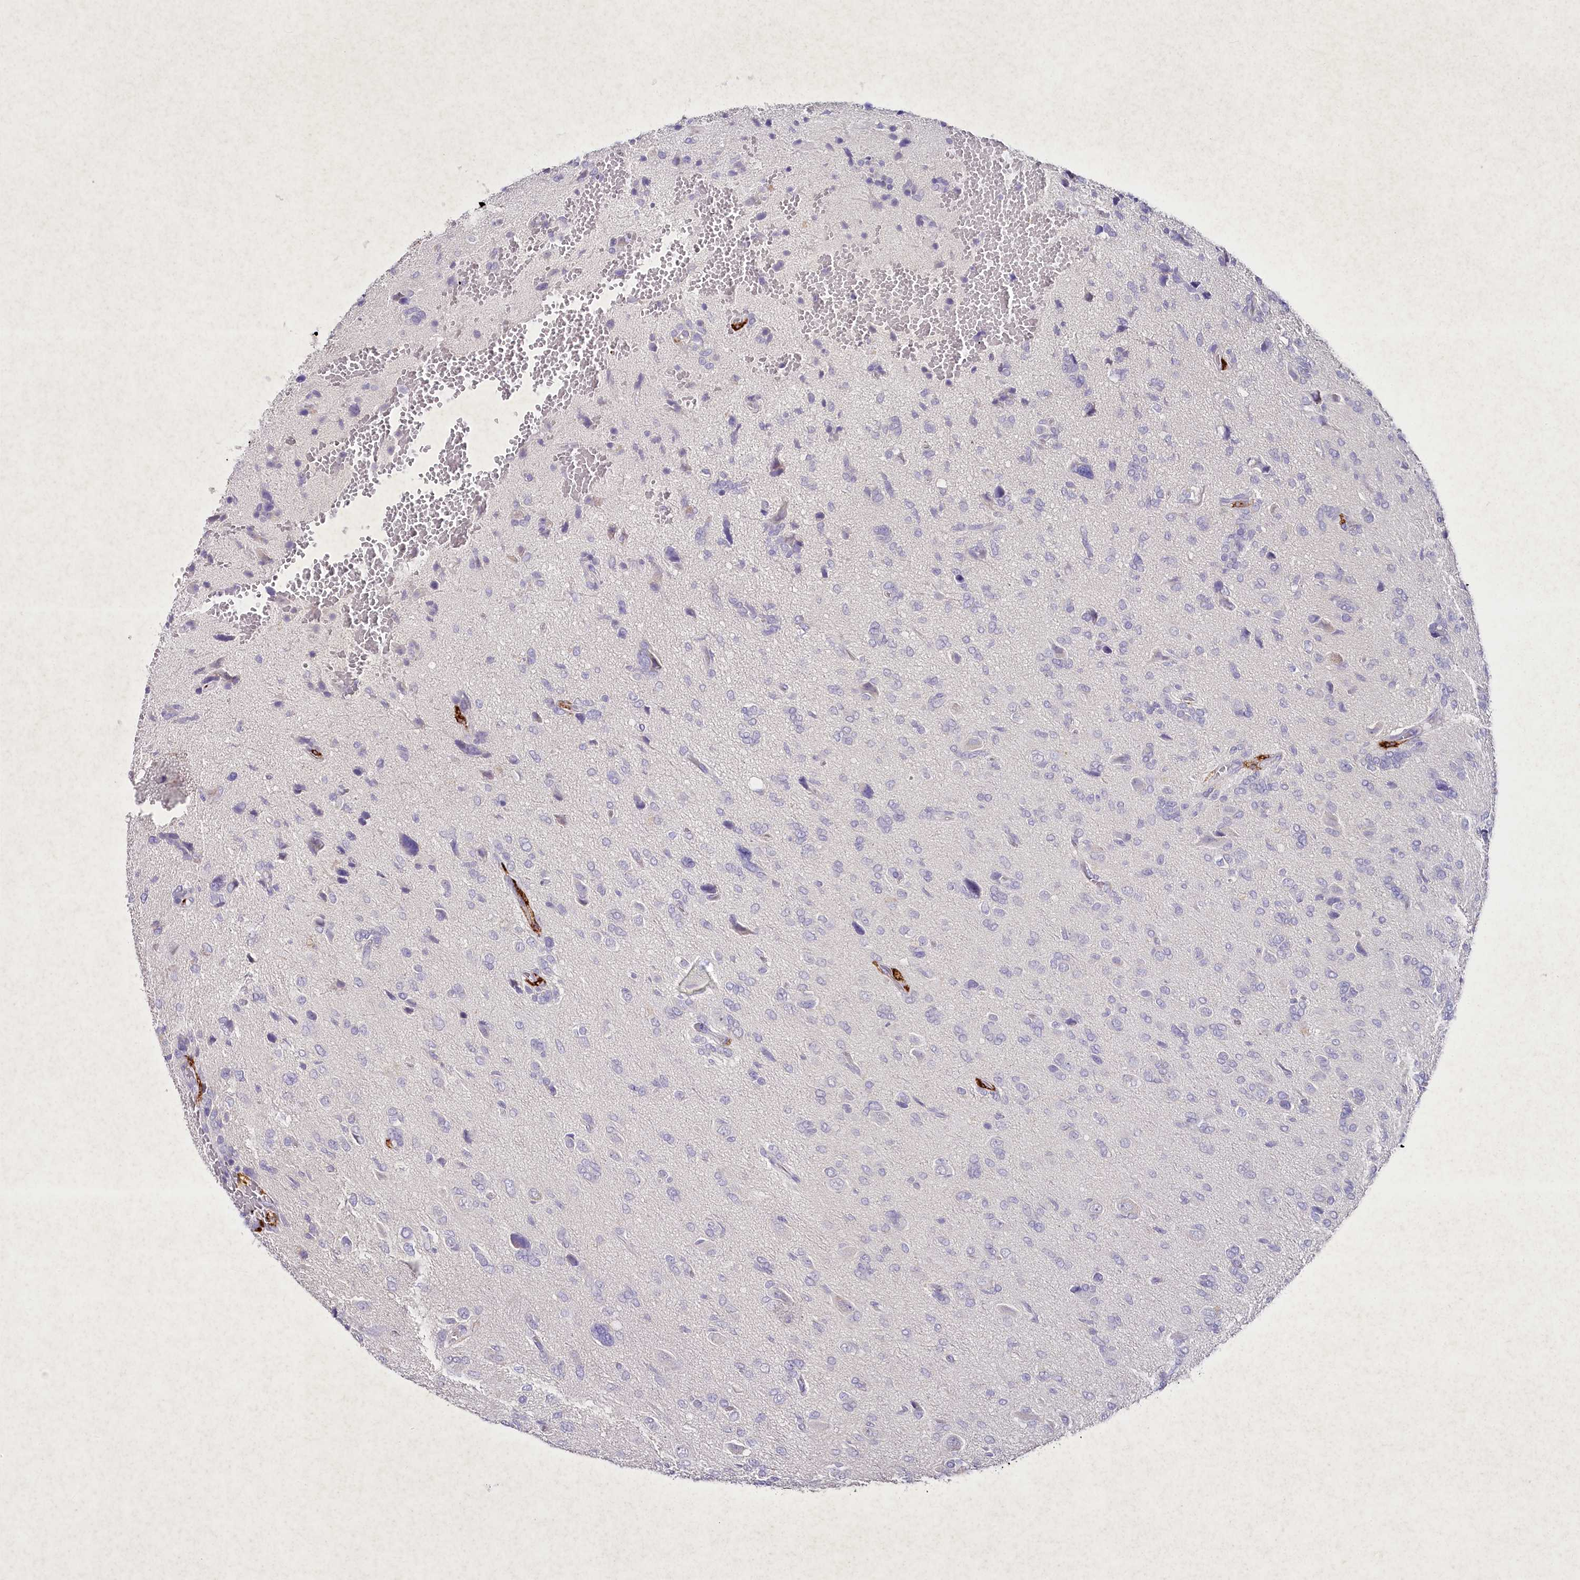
{"staining": {"intensity": "negative", "quantity": "none", "location": "none"}, "tissue": "glioma", "cell_type": "Tumor cells", "image_type": "cancer", "snomed": [{"axis": "morphology", "description": "Glioma, malignant, High grade"}, {"axis": "topography", "description": "Brain"}], "caption": "Photomicrograph shows no protein expression in tumor cells of glioma tissue.", "gene": "CLEC4M", "patient": {"sex": "female", "age": 59}}